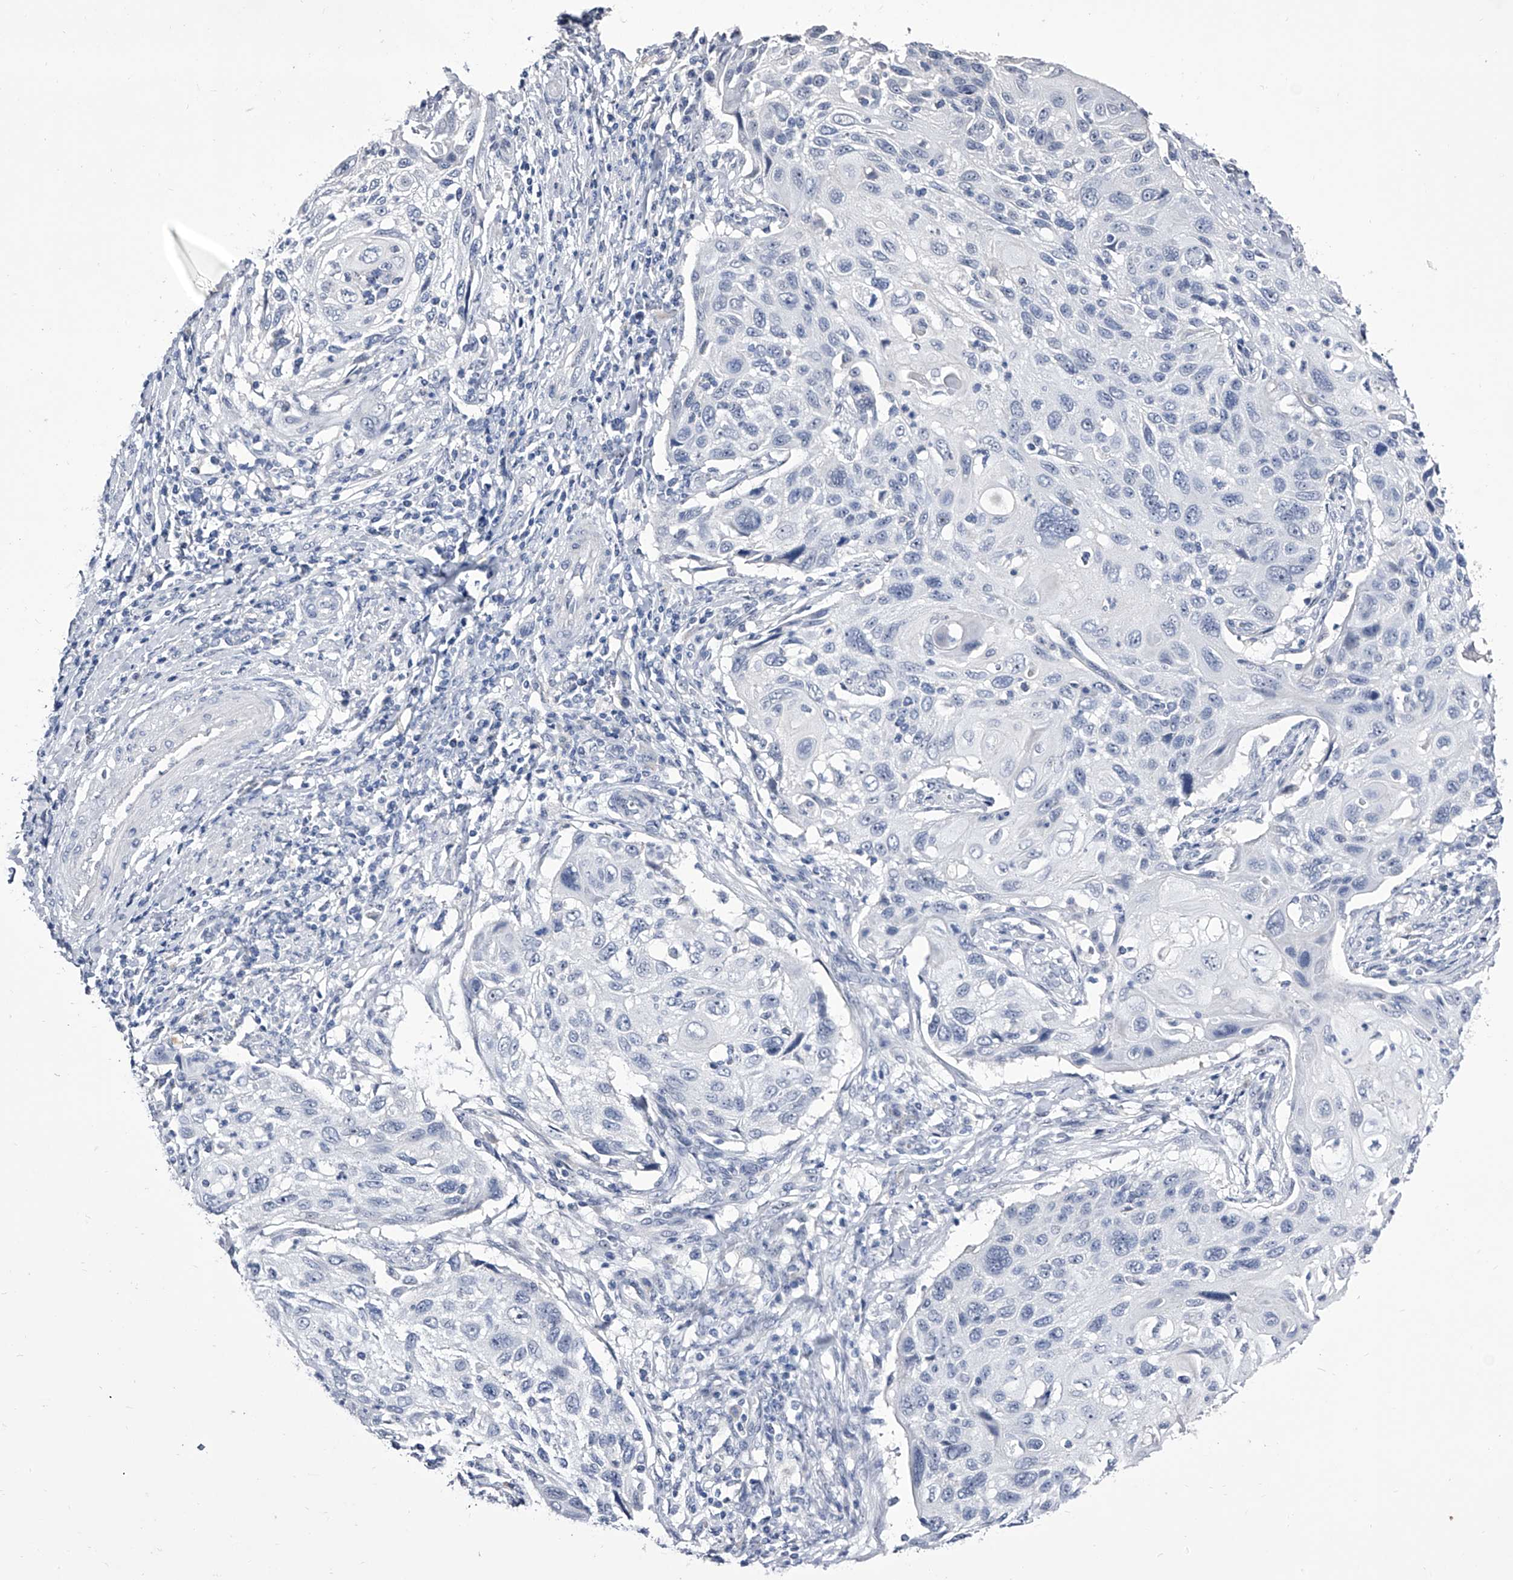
{"staining": {"intensity": "negative", "quantity": "none", "location": "none"}, "tissue": "cervical cancer", "cell_type": "Tumor cells", "image_type": "cancer", "snomed": [{"axis": "morphology", "description": "Squamous cell carcinoma, NOS"}, {"axis": "topography", "description": "Cervix"}], "caption": "Cervical squamous cell carcinoma was stained to show a protein in brown. There is no significant staining in tumor cells. Brightfield microscopy of IHC stained with DAB (3,3'-diaminobenzidine) (brown) and hematoxylin (blue), captured at high magnification.", "gene": "CRISP2", "patient": {"sex": "female", "age": 70}}